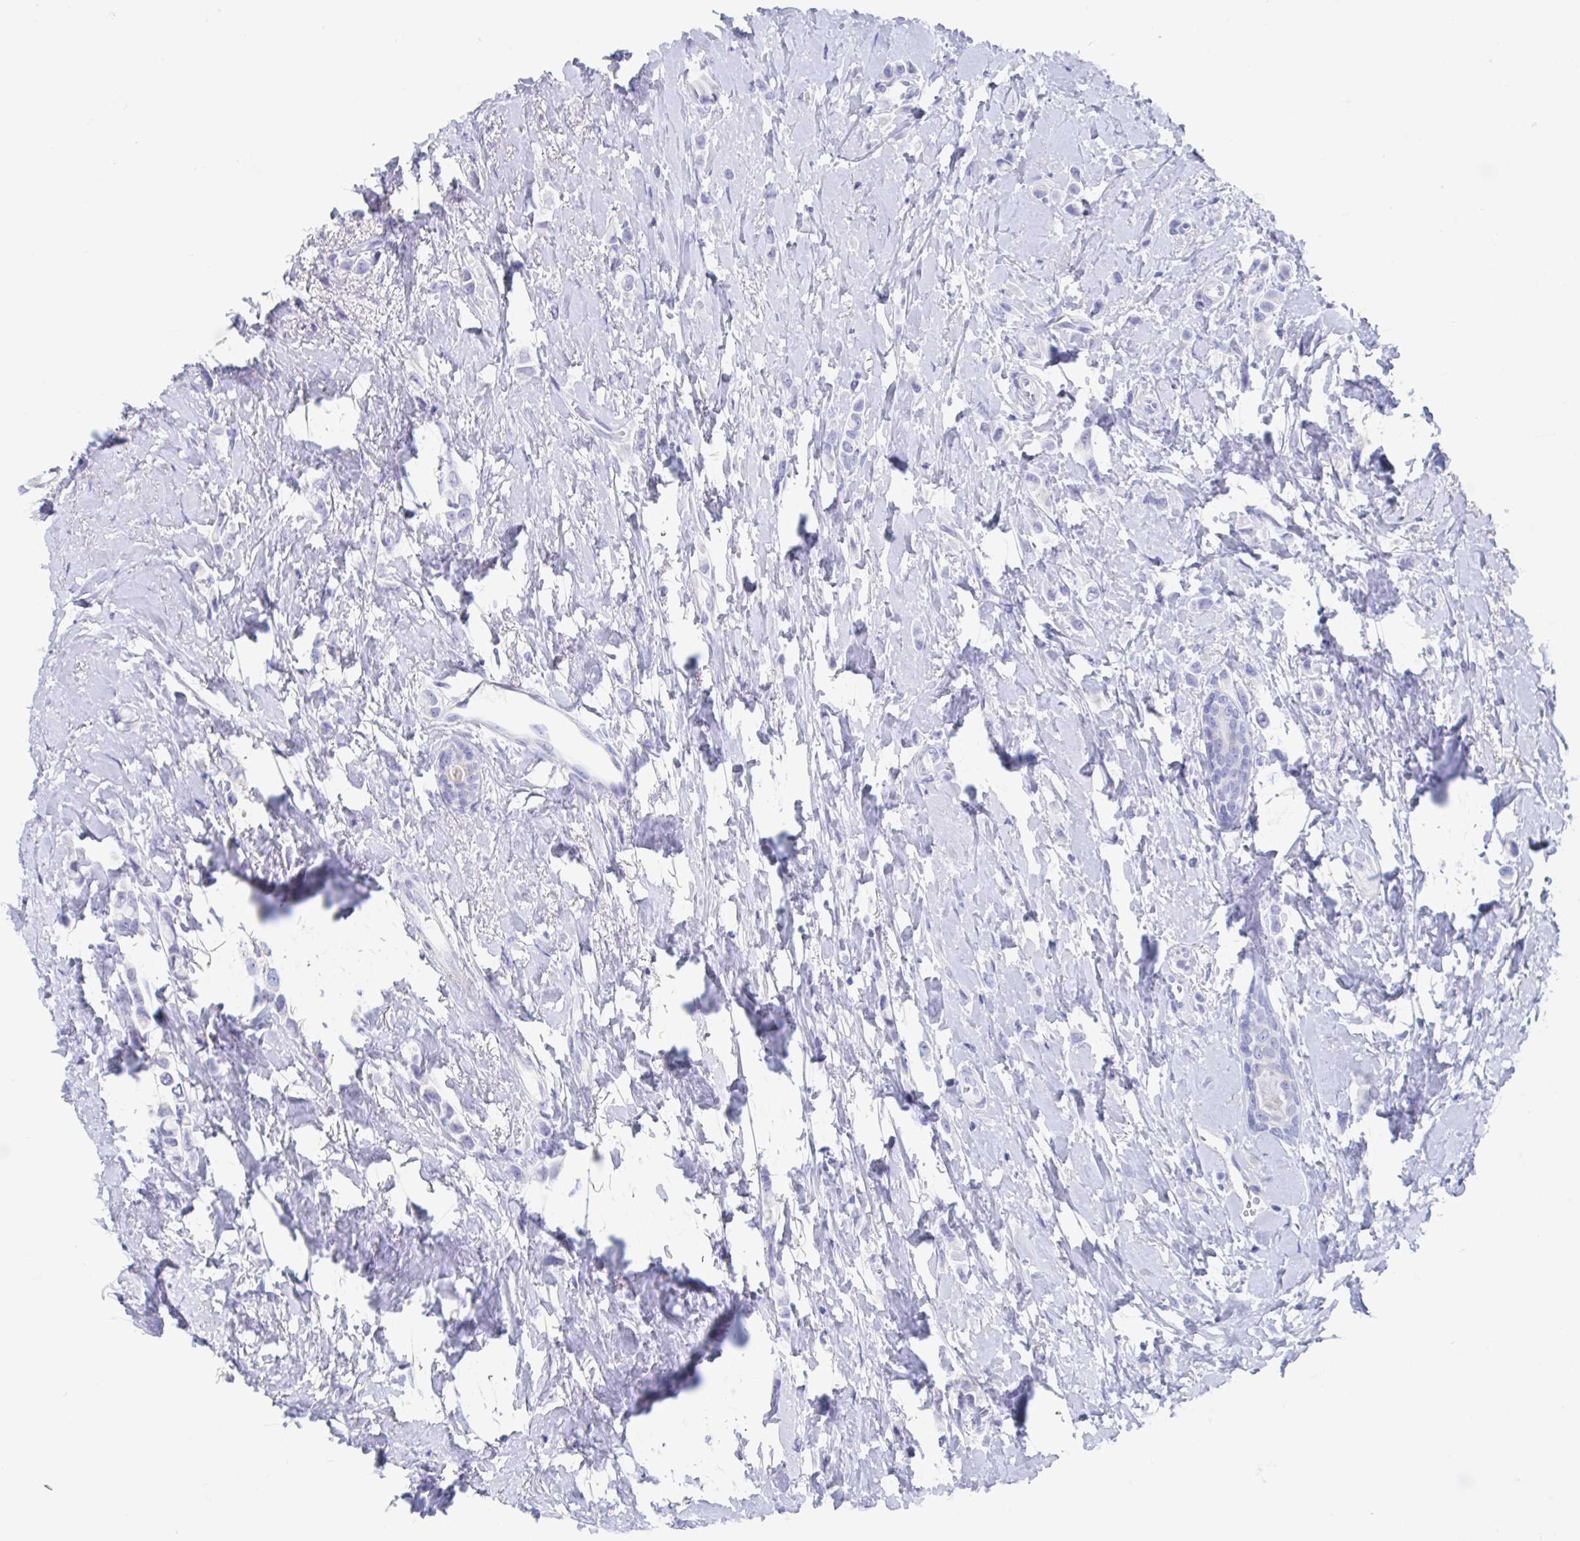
{"staining": {"intensity": "negative", "quantity": "none", "location": "none"}, "tissue": "breast cancer", "cell_type": "Tumor cells", "image_type": "cancer", "snomed": [{"axis": "morphology", "description": "Lobular carcinoma"}, {"axis": "topography", "description": "Breast"}], "caption": "IHC micrograph of neoplastic tissue: human lobular carcinoma (breast) stained with DAB displays no significant protein expression in tumor cells. (DAB (3,3'-diaminobenzidine) immunohistochemistry (IHC) visualized using brightfield microscopy, high magnification).", "gene": "SHCBP1L", "patient": {"sex": "female", "age": 66}}